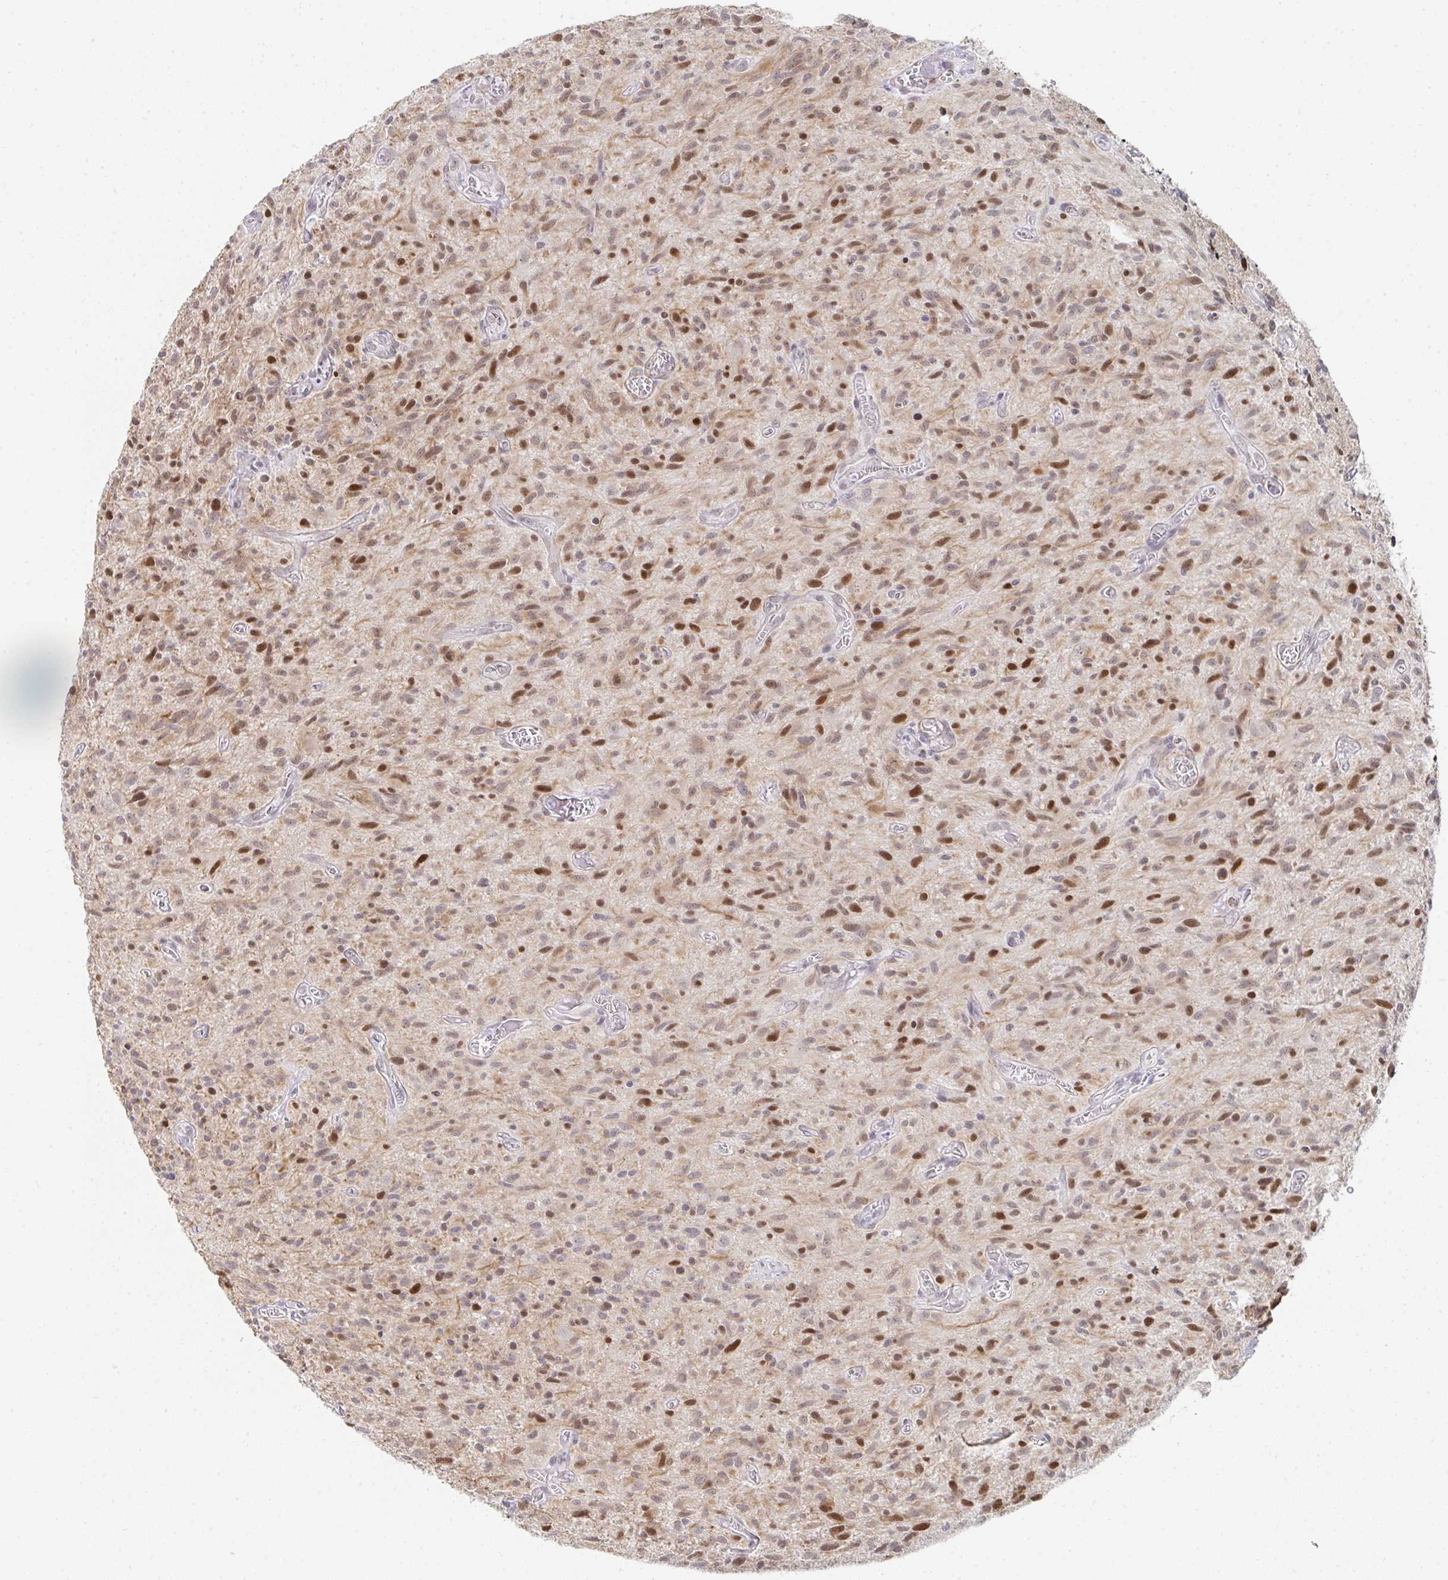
{"staining": {"intensity": "moderate", "quantity": "25%-75%", "location": "nuclear"}, "tissue": "glioma", "cell_type": "Tumor cells", "image_type": "cancer", "snomed": [{"axis": "morphology", "description": "Glioma, malignant, High grade"}, {"axis": "topography", "description": "Brain"}], "caption": "Immunohistochemistry (IHC) of human glioma displays medium levels of moderate nuclear staining in approximately 25%-75% of tumor cells. The protein is shown in brown color, while the nuclei are stained blue.", "gene": "GINS2", "patient": {"sex": "male", "age": 75}}